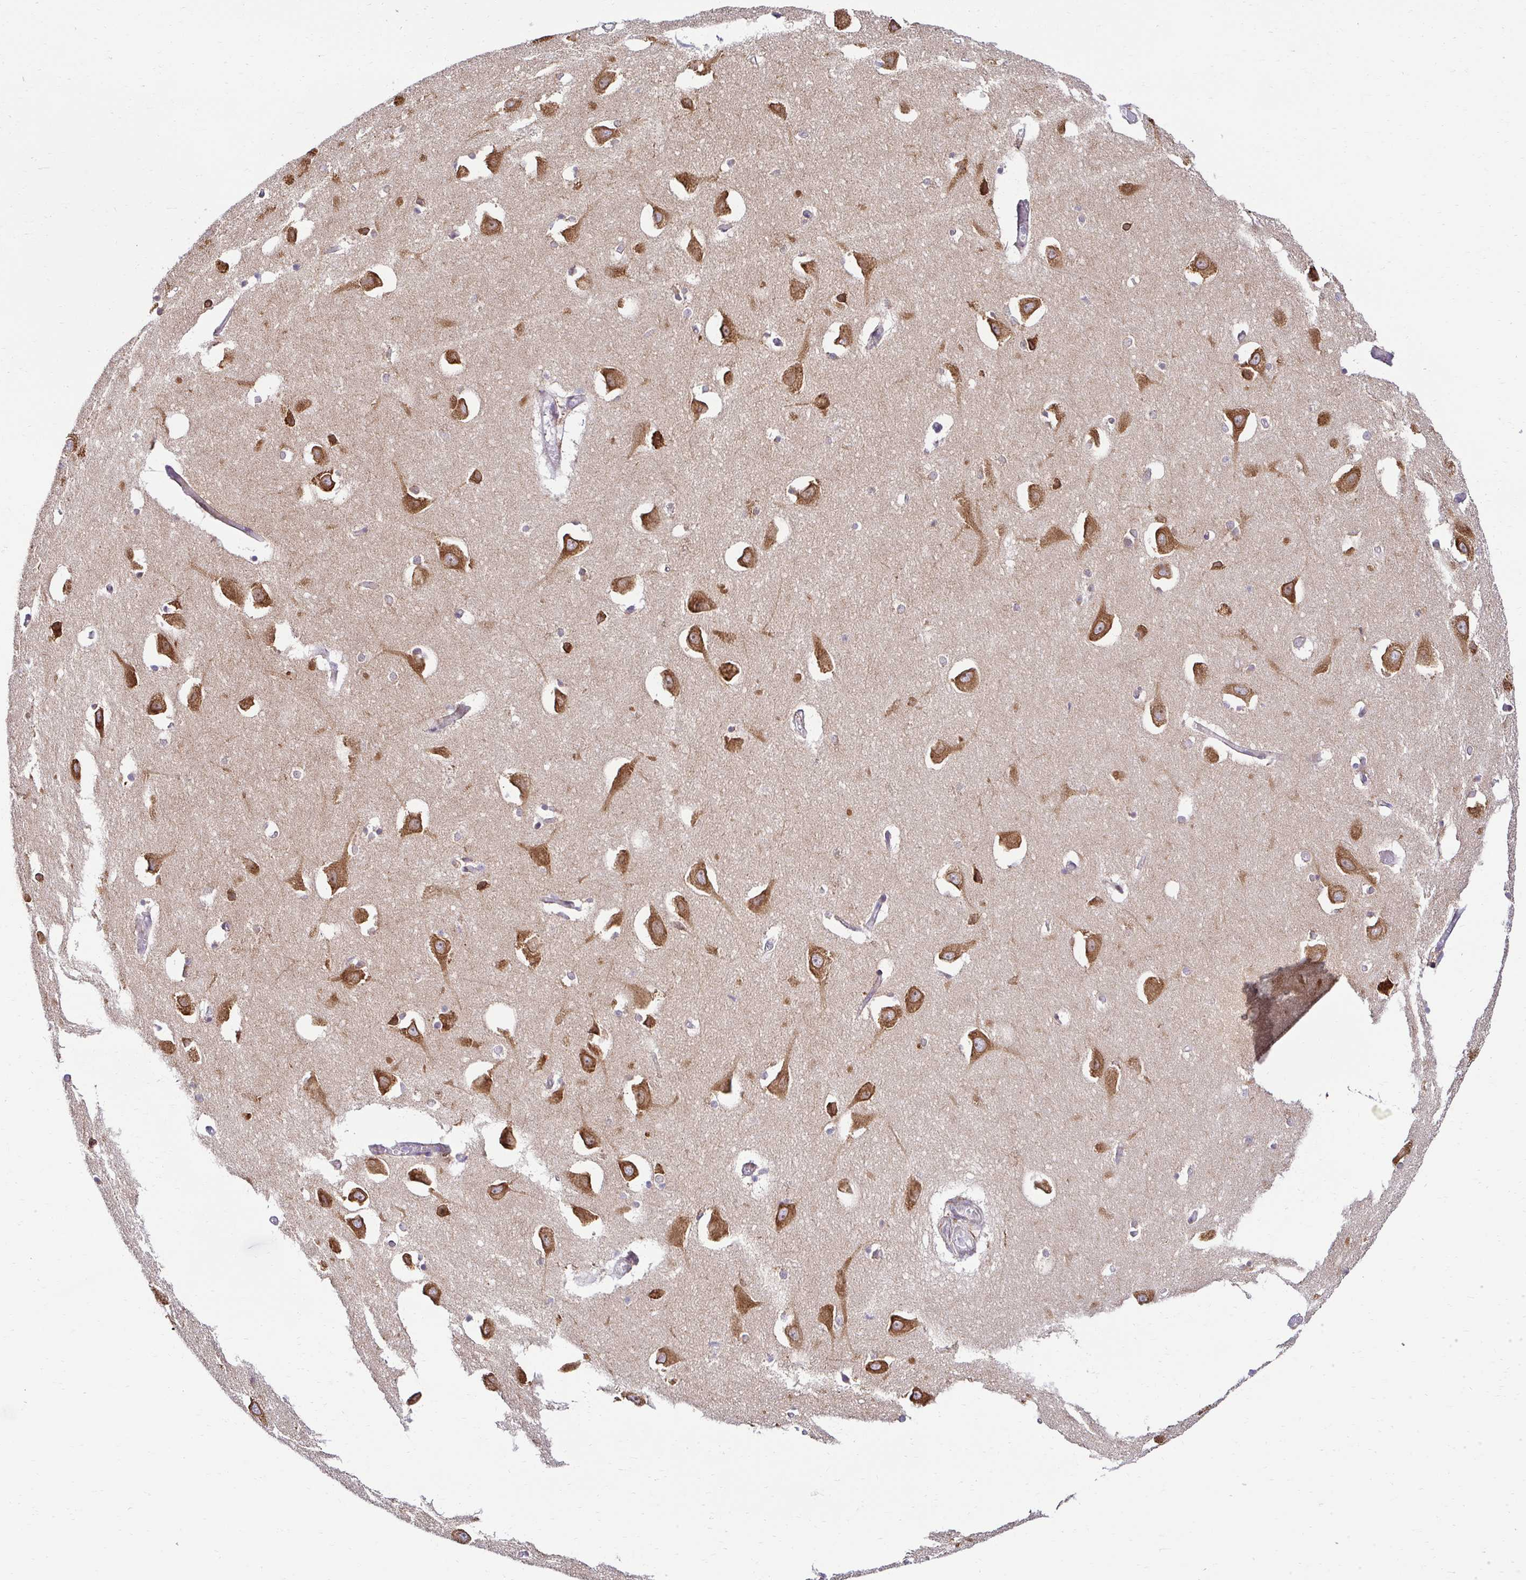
{"staining": {"intensity": "strong", "quantity": "<25%", "location": "cytoplasmic/membranous"}, "tissue": "caudate", "cell_type": "Glial cells", "image_type": "normal", "snomed": [{"axis": "morphology", "description": "Normal tissue, NOS"}, {"axis": "topography", "description": "Lateral ventricle wall"}, {"axis": "topography", "description": "Hippocampus"}], "caption": "Protein analysis of normal caudate shows strong cytoplasmic/membranous positivity in about <25% of glial cells. Nuclei are stained in blue.", "gene": "HPS1", "patient": {"sex": "female", "age": 63}}